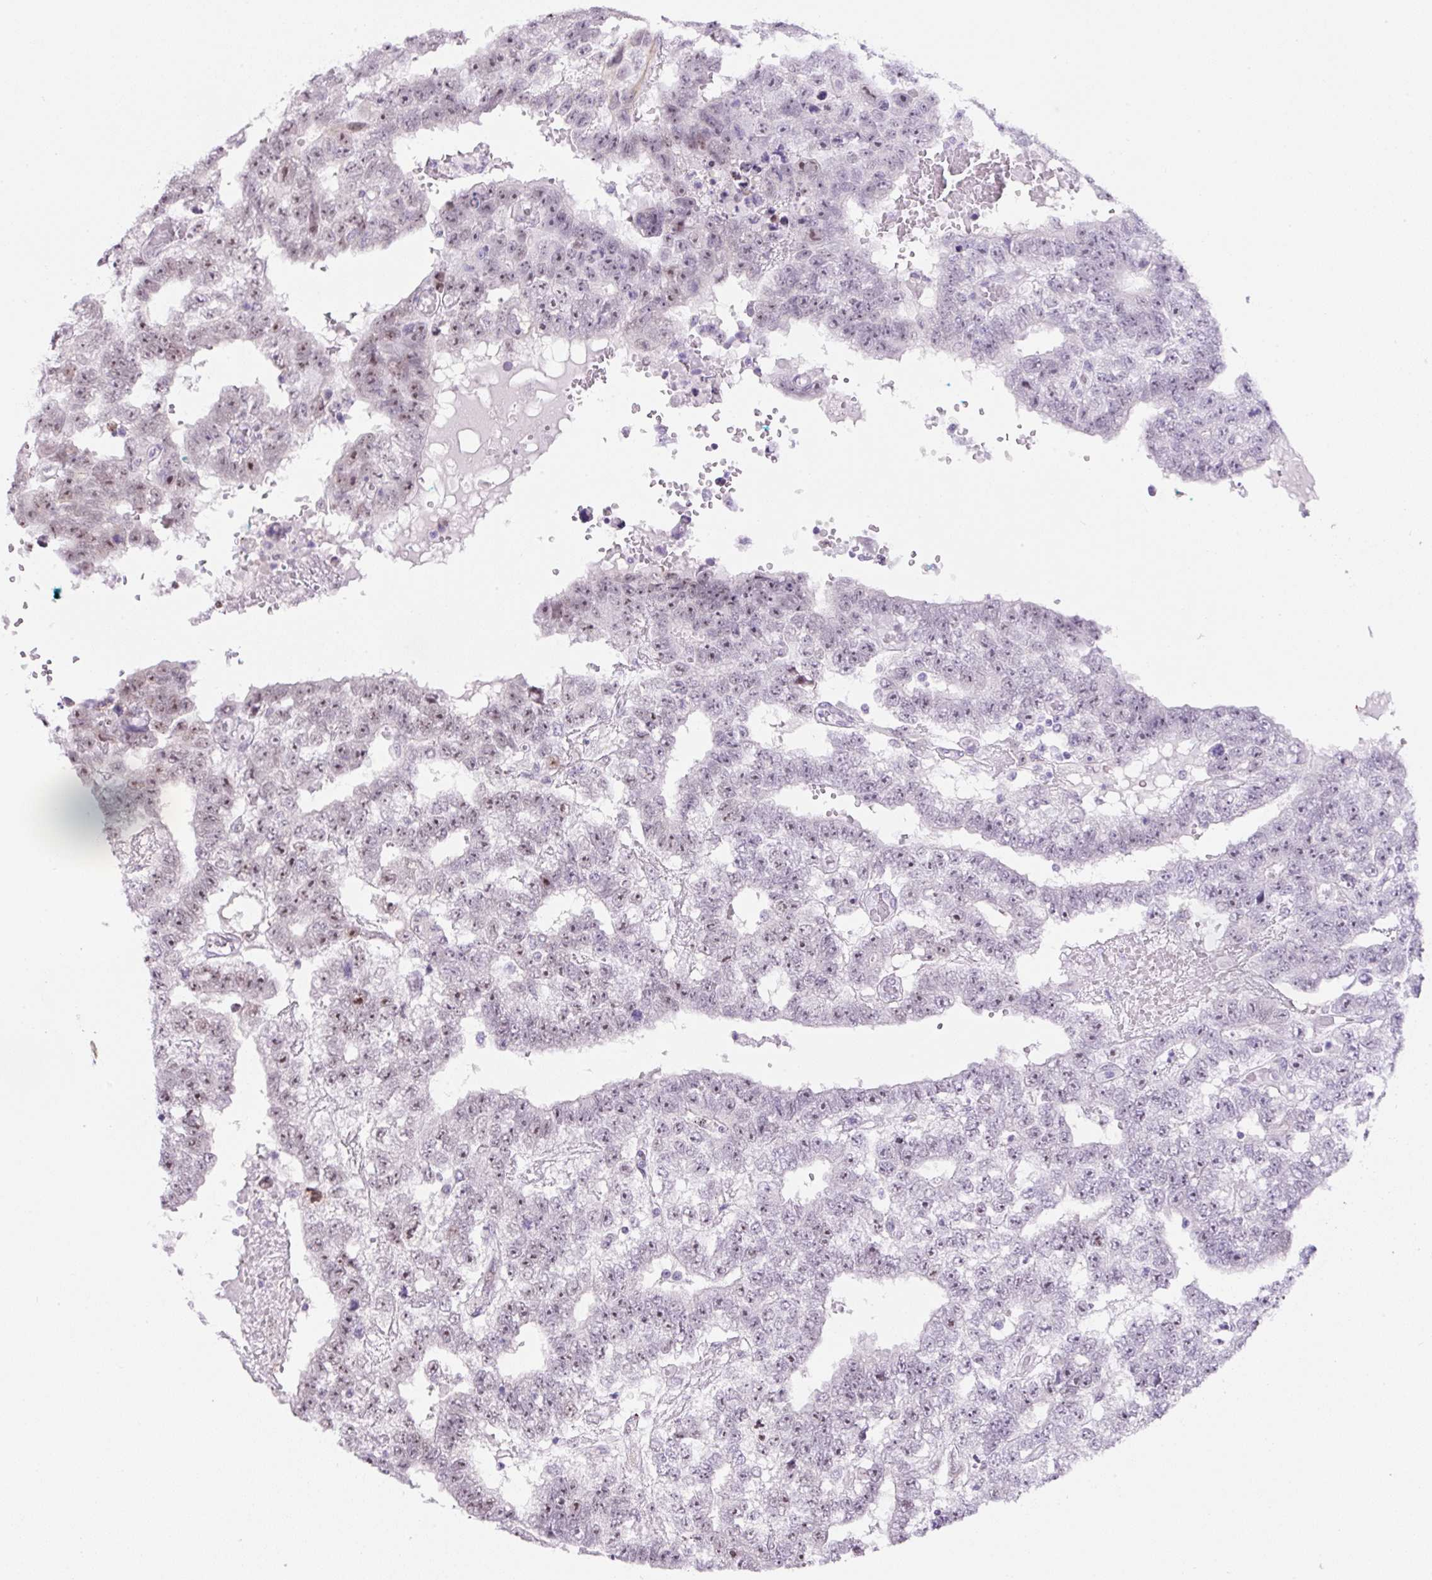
{"staining": {"intensity": "moderate", "quantity": "25%-75%", "location": "nuclear"}, "tissue": "testis cancer", "cell_type": "Tumor cells", "image_type": "cancer", "snomed": [{"axis": "morphology", "description": "Carcinoma, Embryonal, NOS"}, {"axis": "topography", "description": "Testis"}], "caption": "An immunohistochemistry (IHC) micrograph of neoplastic tissue is shown. Protein staining in brown labels moderate nuclear positivity in embryonal carcinoma (testis) within tumor cells.", "gene": "TAF1A", "patient": {"sex": "male", "age": 25}}